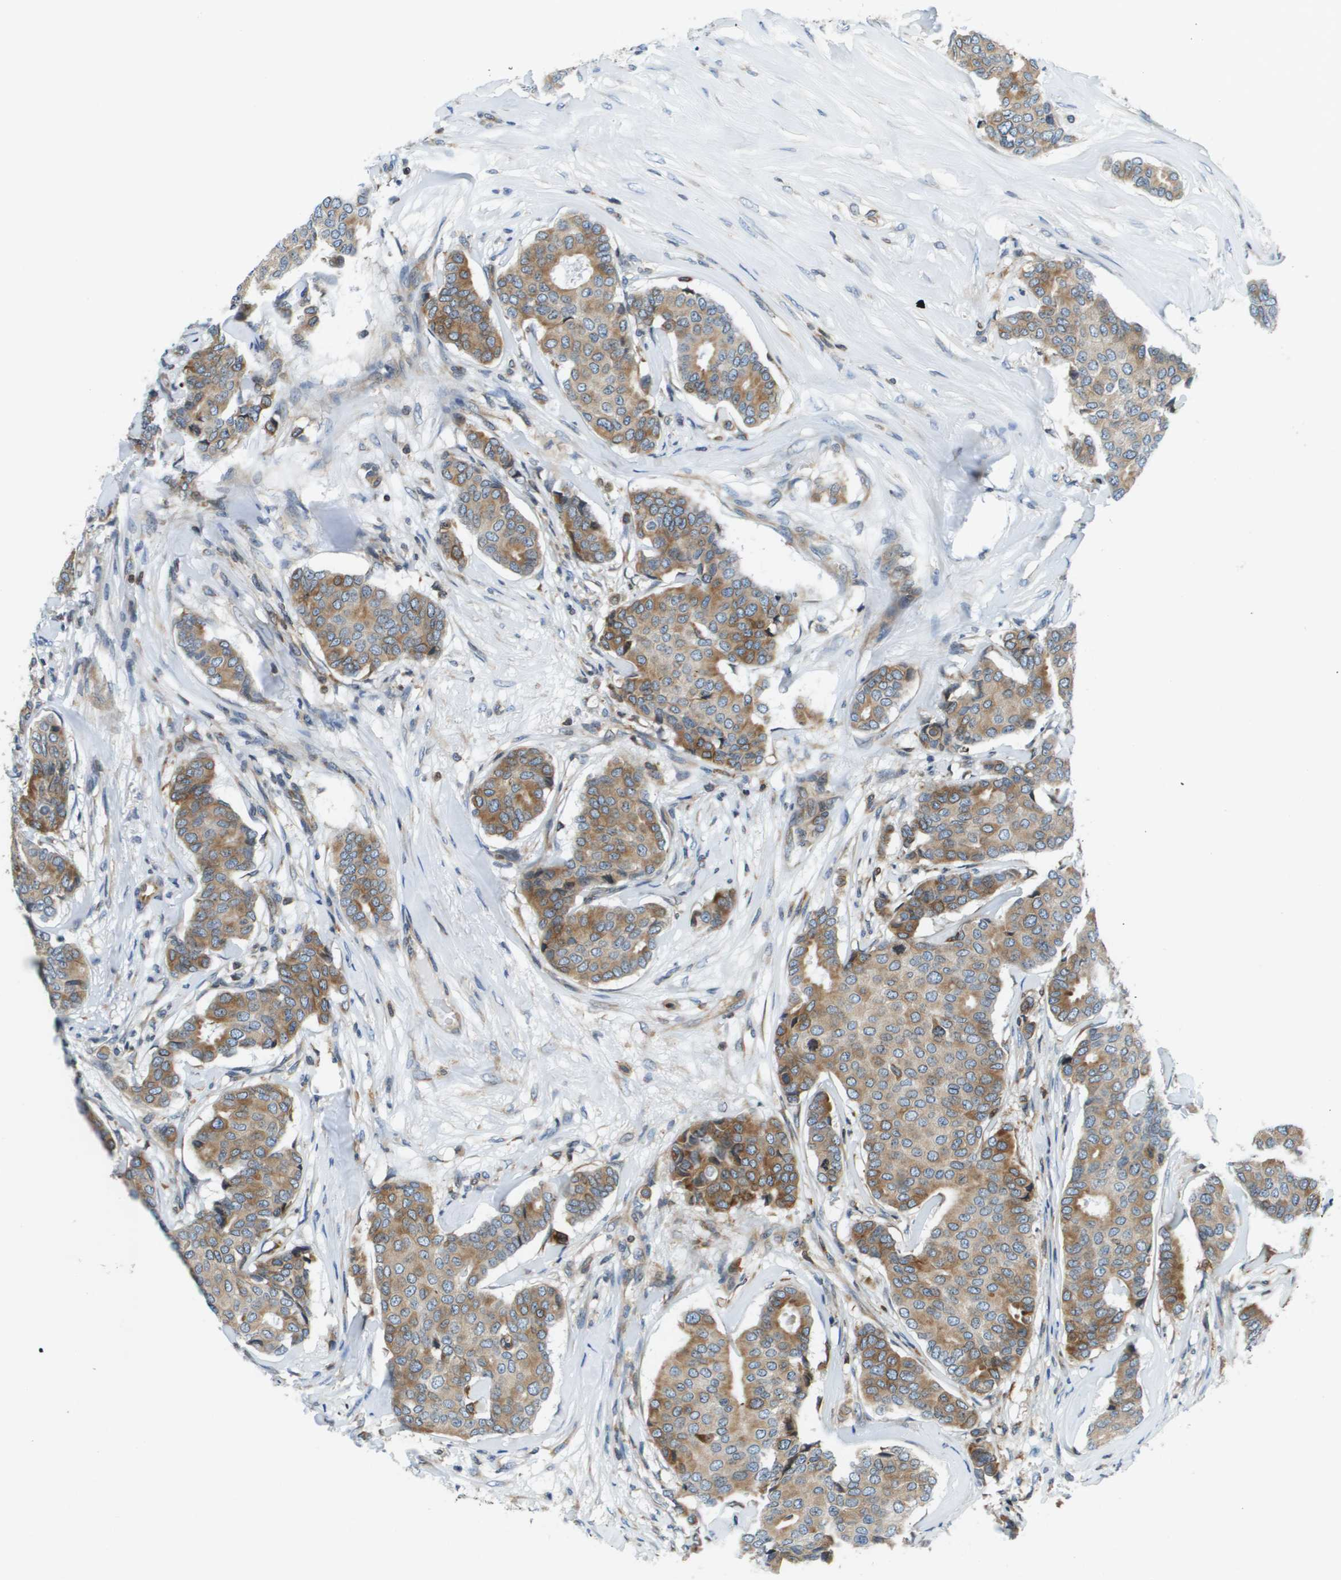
{"staining": {"intensity": "moderate", "quantity": ">75%", "location": "cytoplasmic/membranous"}, "tissue": "breast cancer", "cell_type": "Tumor cells", "image_type": "cancer", "snomed": [{"axis": "morphology", "description": "Duct carcinoma"}, {"axis": "topography", "description": "Breast"}], "caption": "Human infiltrating ductal carcinoma (breast) stained with a brown dye reveals moderate cytoplasmic/membranous positive expression in approximately >75% of tumor cells.", "gene": "ESYT1", "patient": {"sex": "female", "age": 75}}